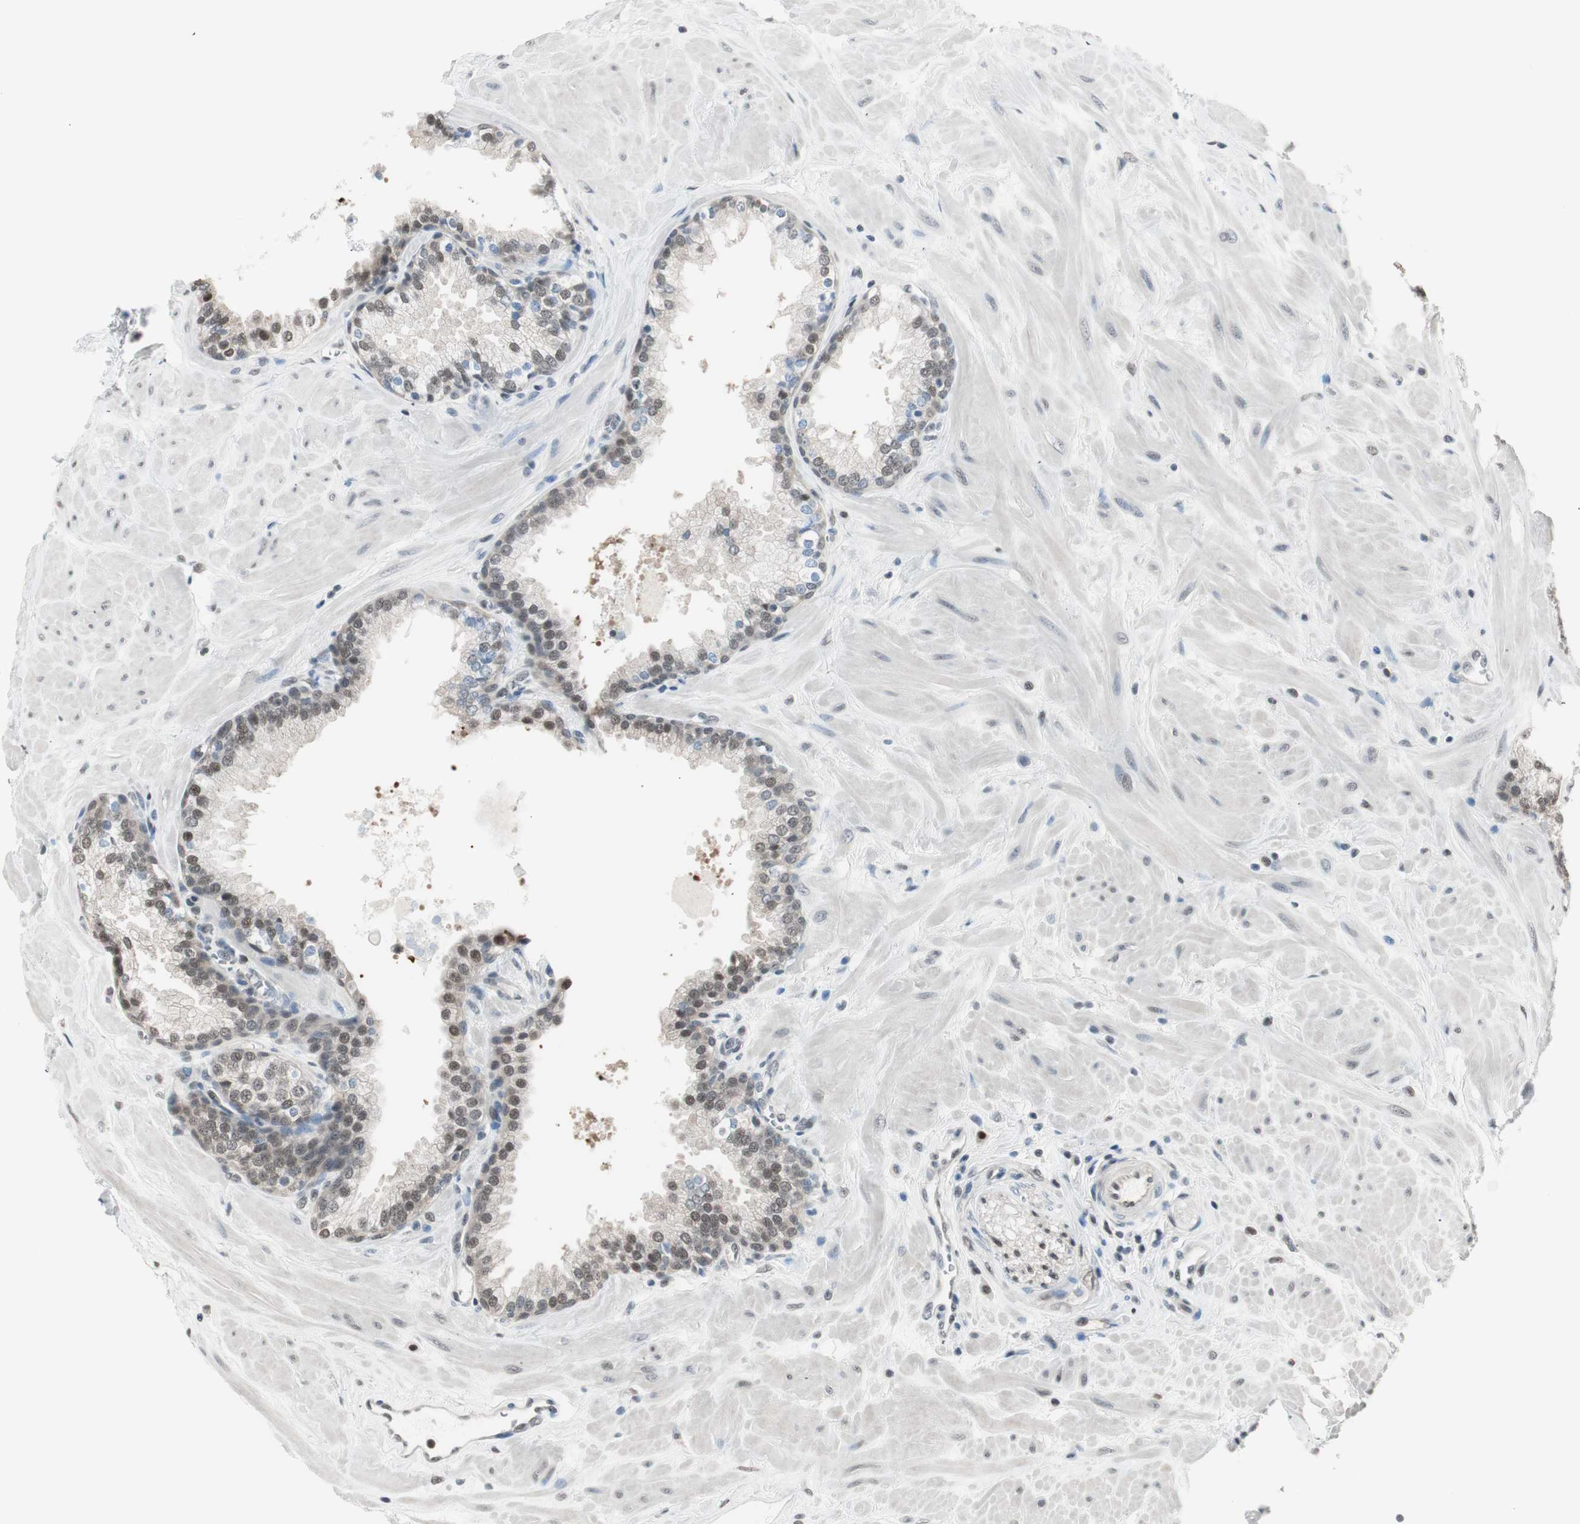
{"staining": {"intensity": "moderate", "quantity": "25%-75%", "location": "nuclear"}, "tissue": "prostate", "cell_type": "Glandular cells", "image_type": "normal", "snomed": [{"axis": "morphology", "description": "Normal tissue, NOS"}, {"axis": "topography", "description": "Prostate"}], "caption": "Brown immunohistochemical staining in benign human prostate reveals moderate nuclear staining in about 25%-75% of glandular cells.", "gene": "LONP2", "patient": {"sex": "male", "age": 51}}